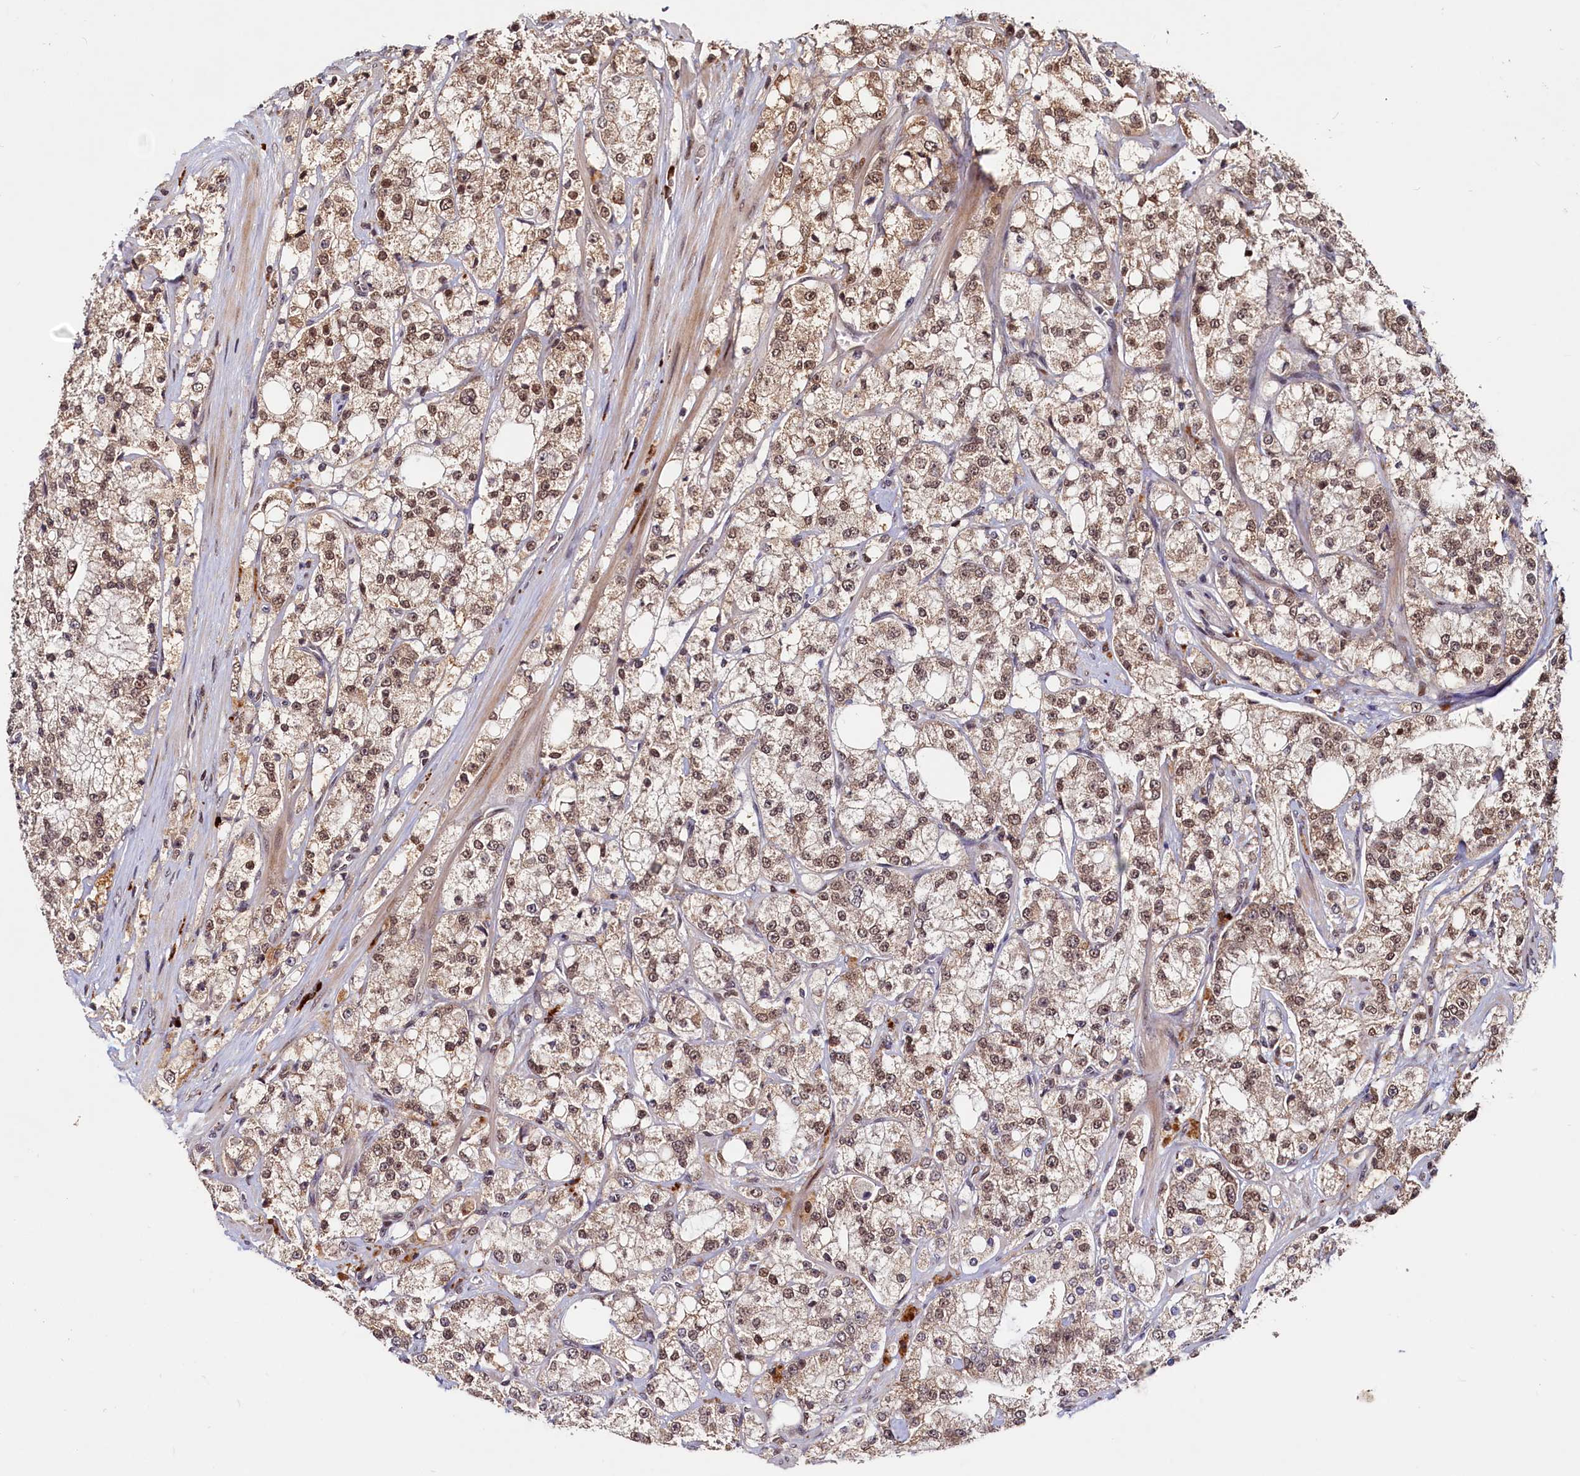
{"staining": {"intensity": "moderate", "quantity": ">75%", "location": "nuclear"}, "tissue": "prostate cancer", "cell_type": "Tumor cells", "image_type": "cancer", "snomed": [{"axis": "morphology", "description": "Adenocarcinoma, High grade"}, {"axis": "topography", "description": "Prostate"}], "caption": "Moderate nuclear expression for a protein is identified in approximately >75% of tumor cells of prostate cancer (high-grade adenocarcinoma) using IHC.", "gene": "TRAPPC4", "patient": {"sex": "male", "age": 64}}